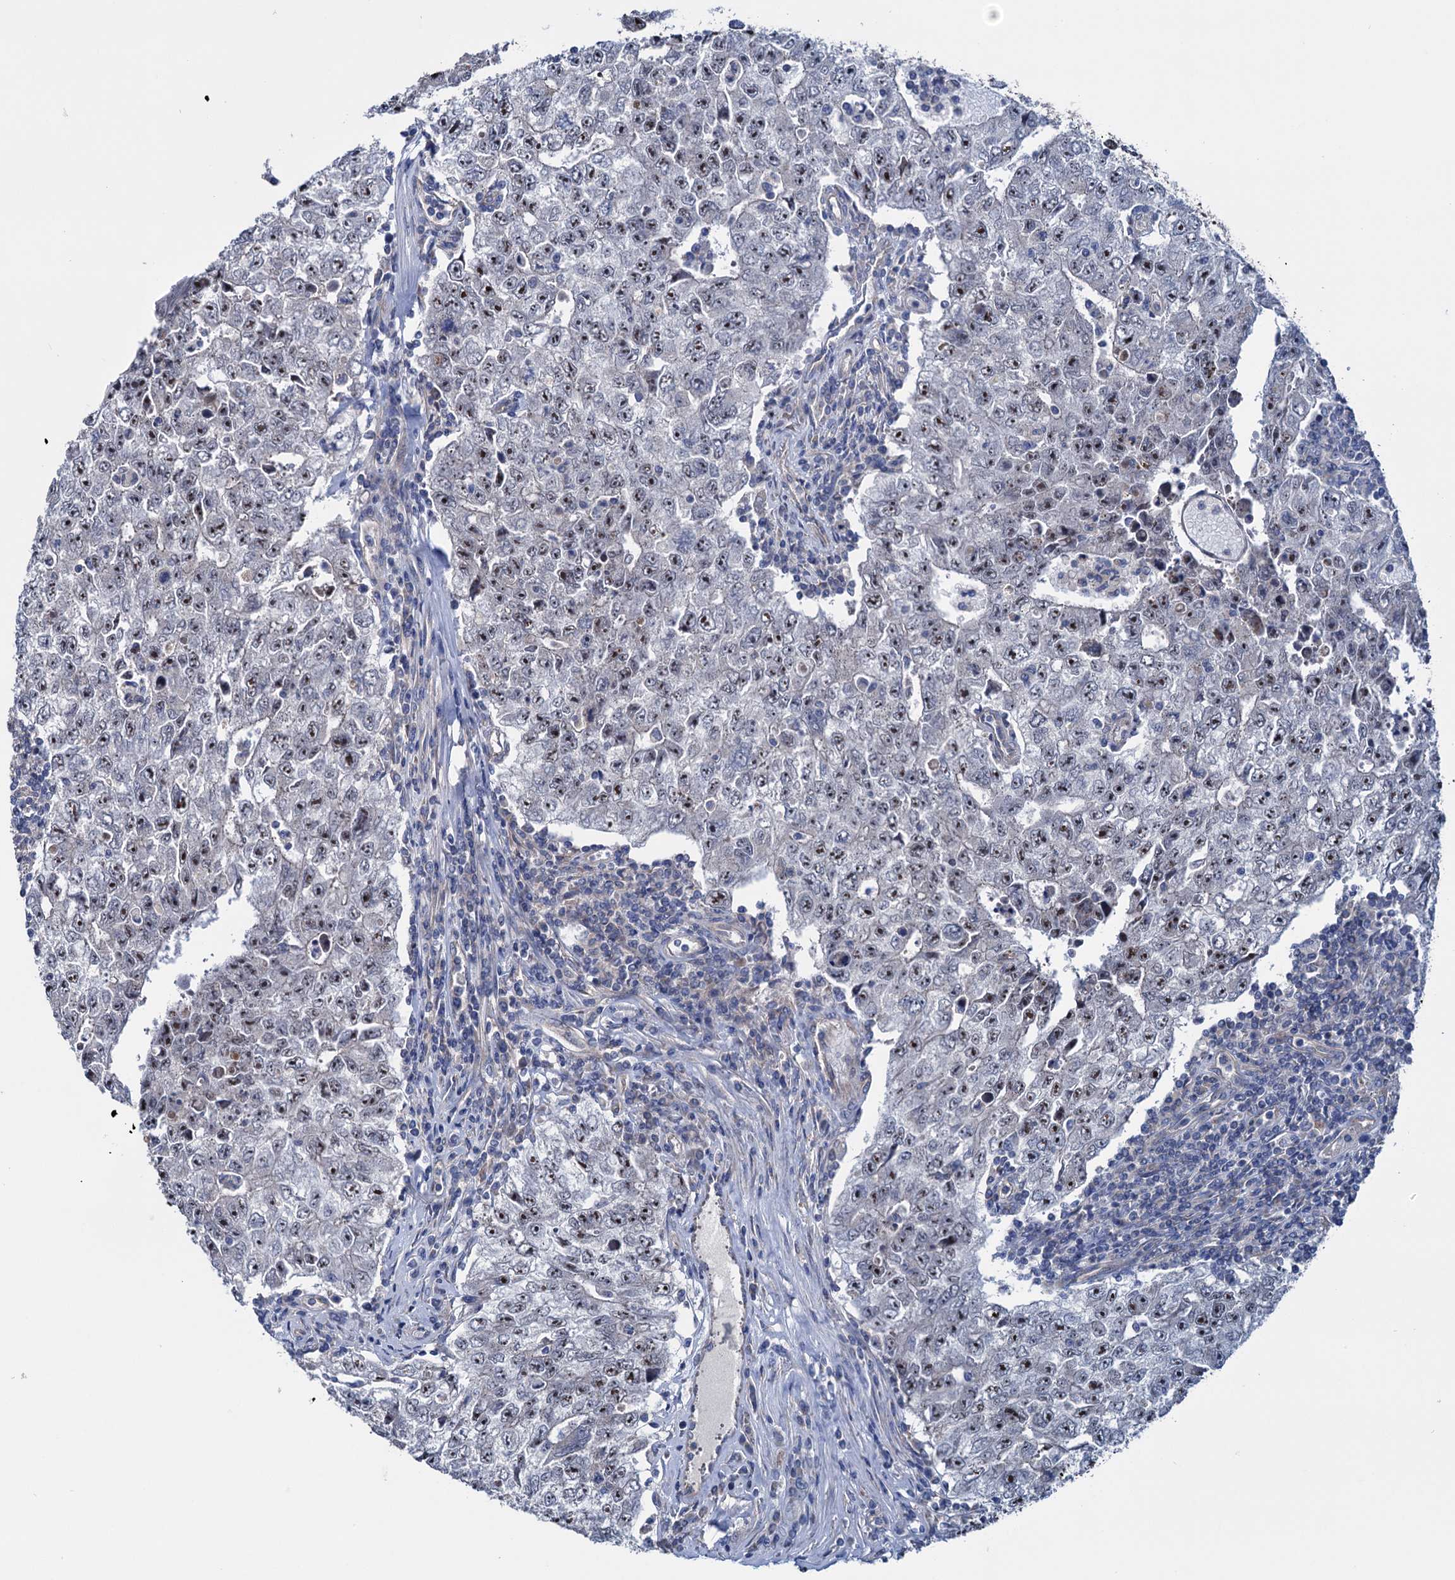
{"staining": {"intensity": "moderate", "quantity": "25%-75%", "location": "nuclear"}, "tissue": "testis cancer", "cell_type": "Tumor cells", "image_type": "cancer", "snomed": [{"axis": "morphology", "description": "Carcinoma, Embryonal, NOS"}, {"axis": "topography", "description": "Testis"}], "caption": "Immunohistochemistry of human testis embryonal carcinoma shows medium levels of moderate nuclear positivity in about 25%-75% of tumor cells.", "gene": "EYA4", "patient": {"sex": "male", "age": 17}}